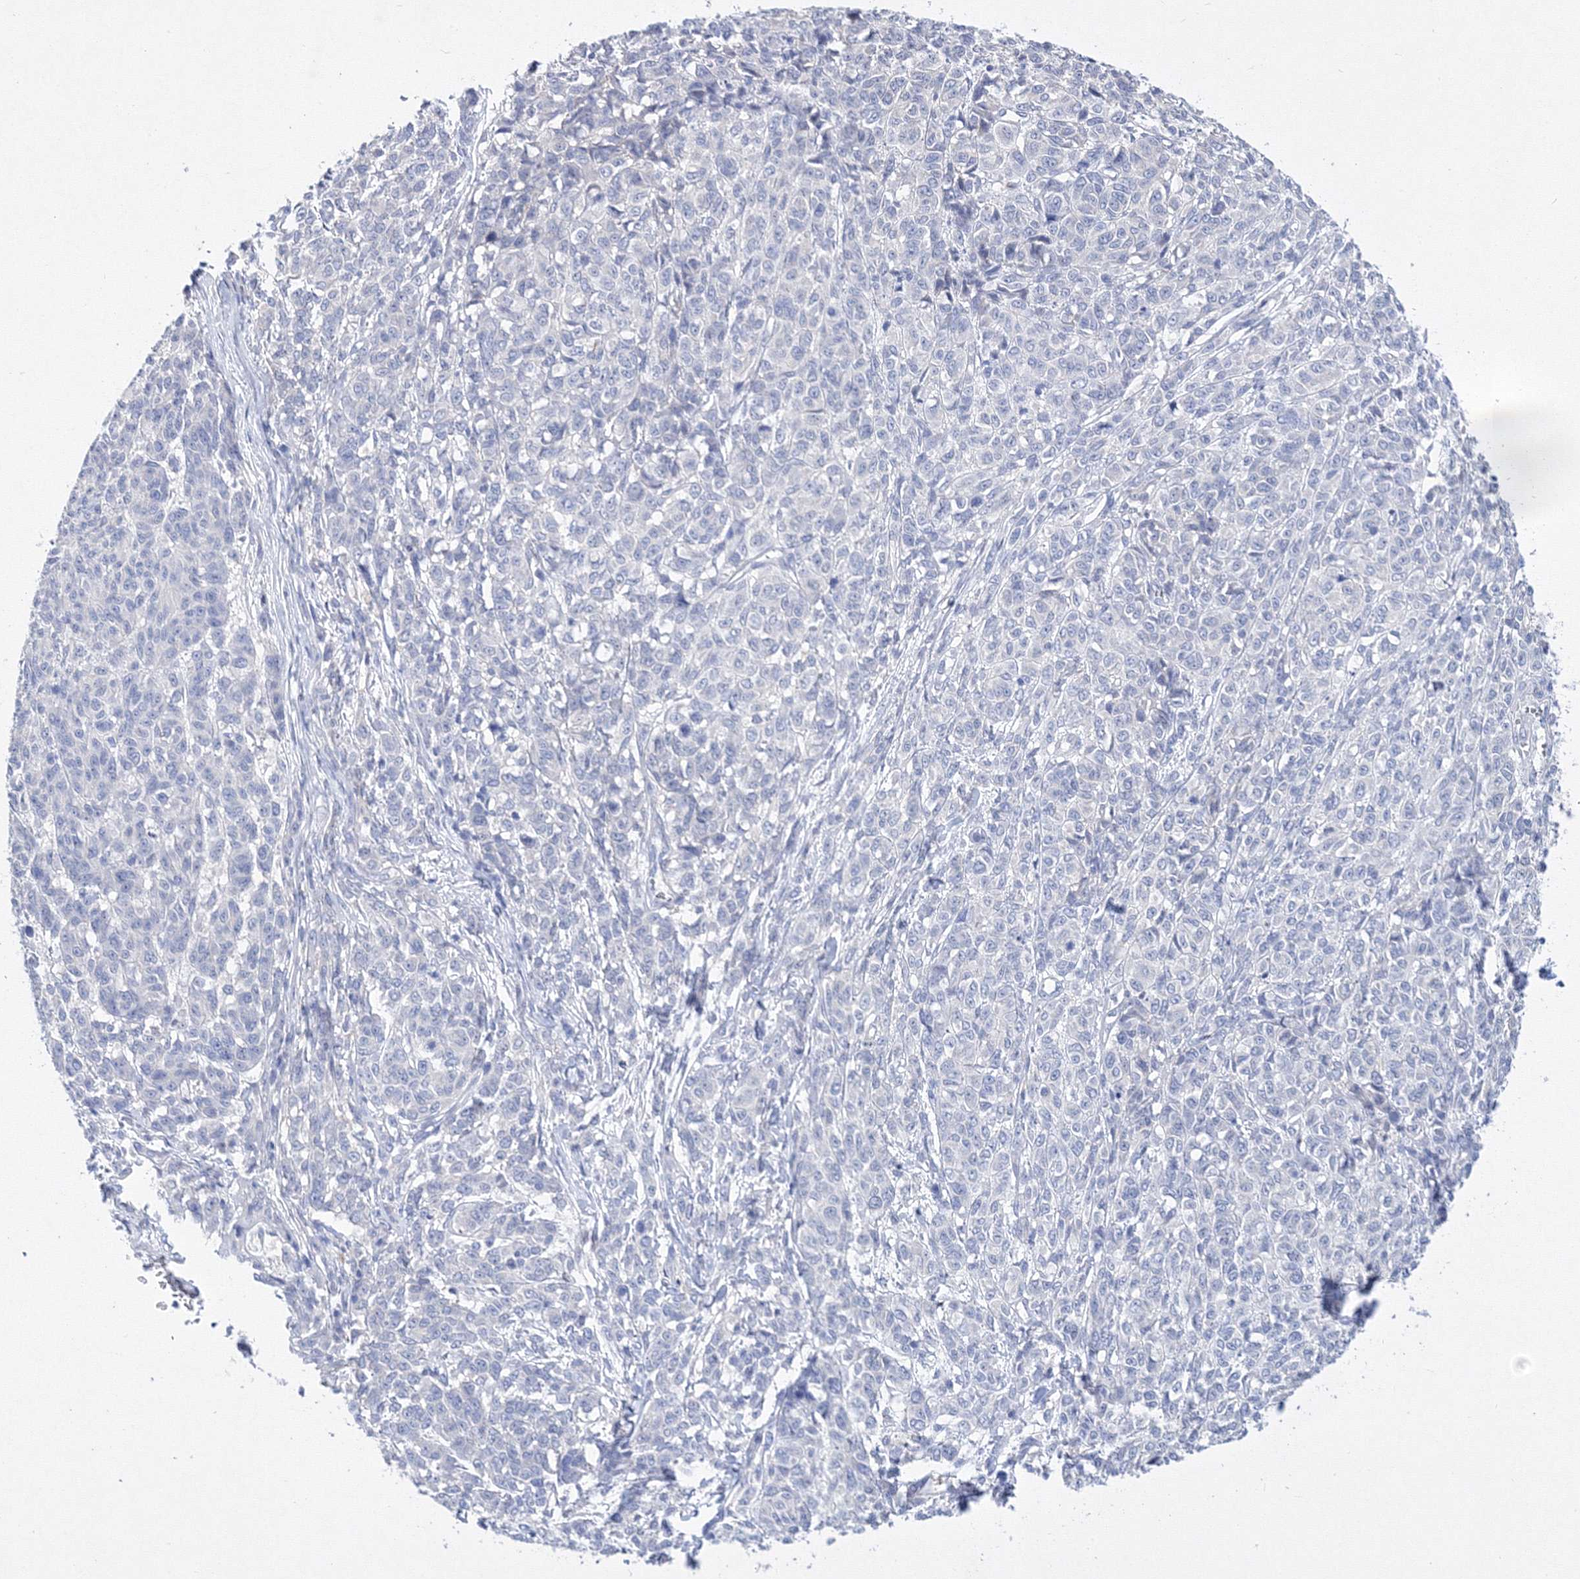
{"staining": {"intensity": "negative", "quantity": "none", "location": "none"}, "tissue": "melanoma", "cell_type": "Tumor cells", "image_type": "cancer", "snomed": [{"axis": "morphology", "description": "Malignant melanoma, NOS"}, {"axis": "topography", "description": "Skin"}], "caption": "Immunohistochemistry (IHC) micrograph of neoplastic tissue: human melanoma stained with DAB displays no significant protein positivity in tumor cells. (DAB (3,3'-diaminobenzidine) immunohistochemistry with hematoxylin counter stain).", "gene": "GPN1", "patient": {"sex": "male", "age": 49}}